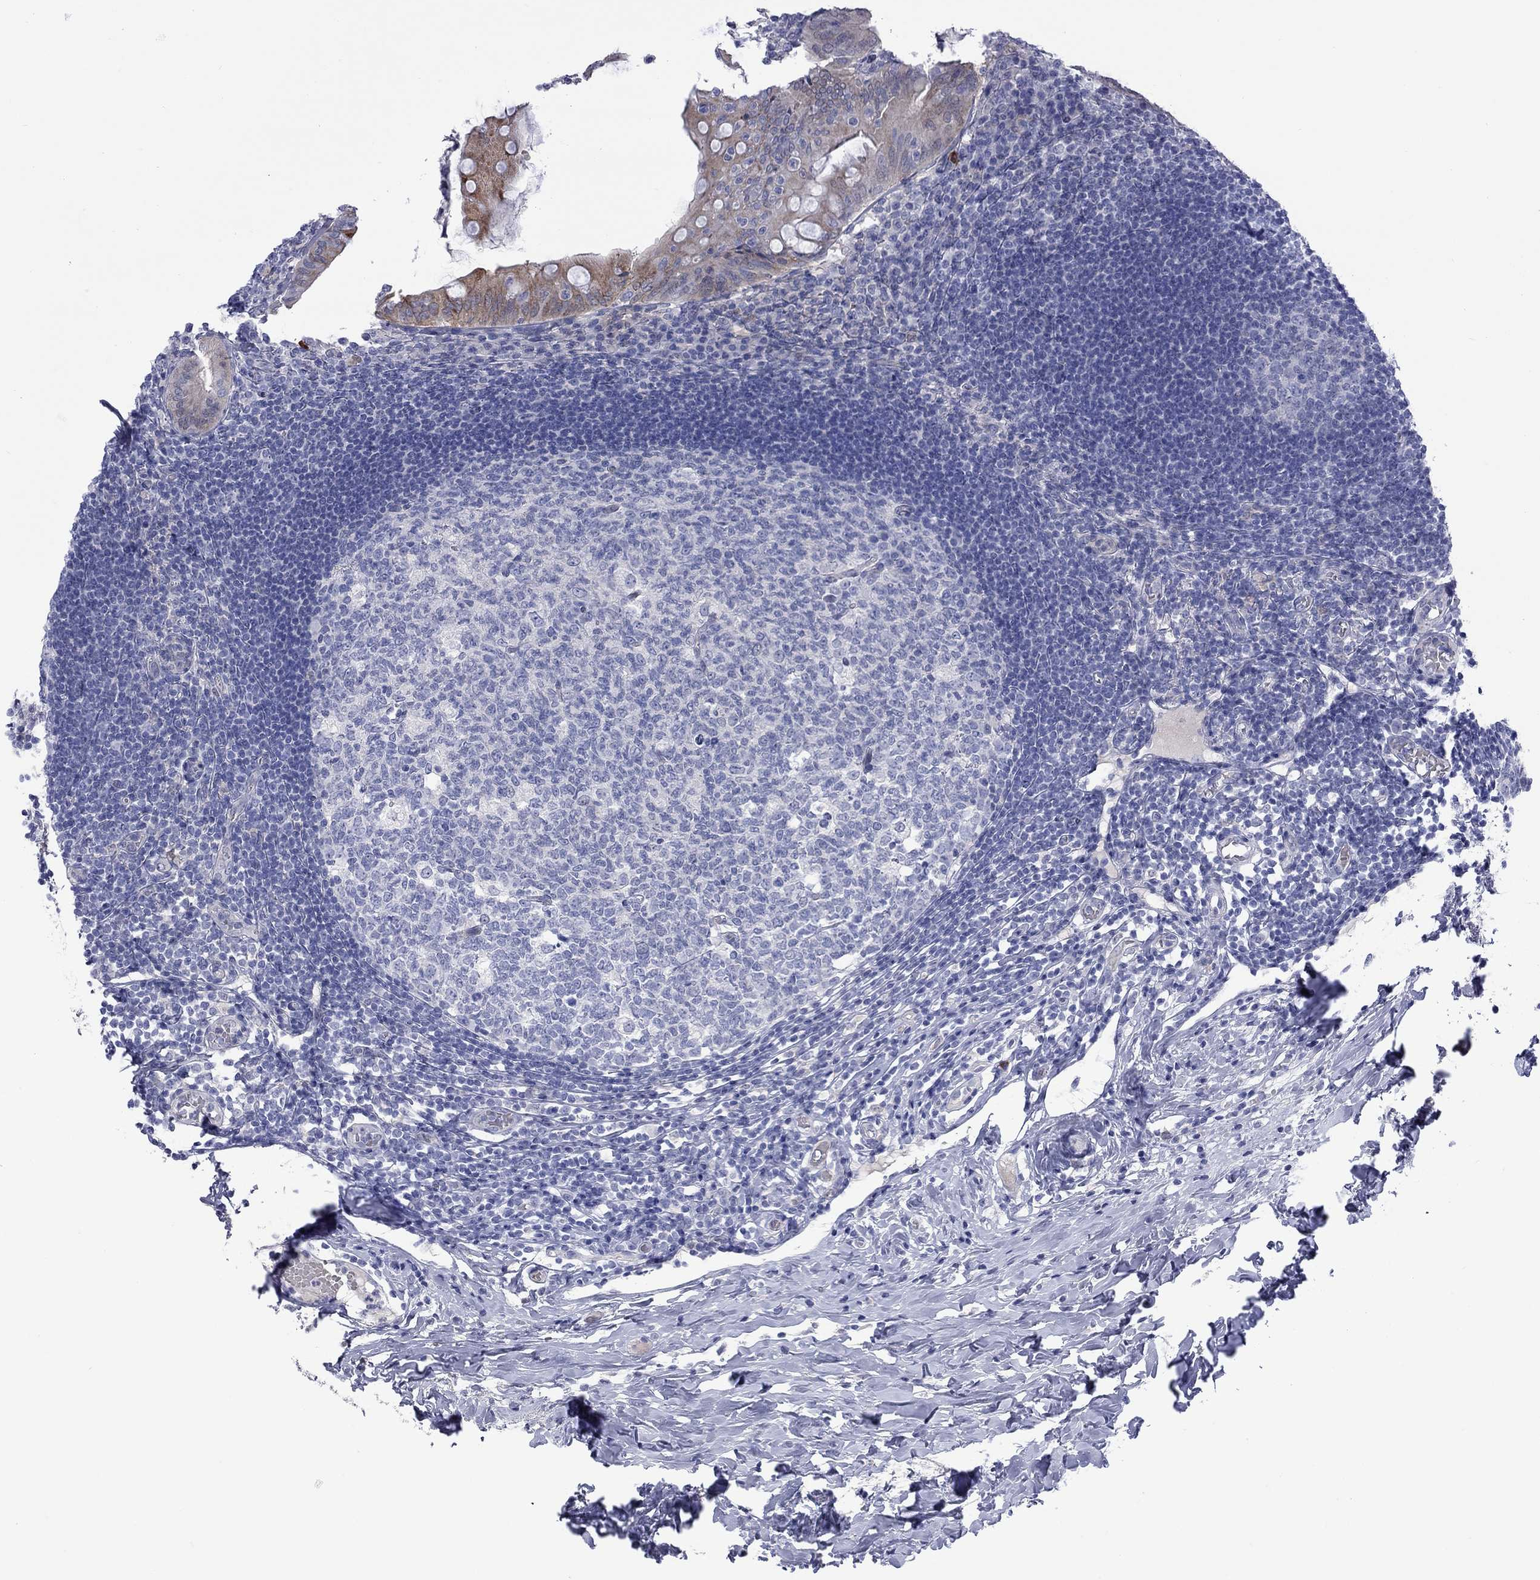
{"staining": {"intensity": "weak", "quantity": "<25%", "location": "cytoplasmic/membranous"}, "tissue": "appendix", "cell_type": "Glandular cells", "image_type": "normal", "snomed": [{"axis": "morphology", "description": "Normal tissue, NOS"}, {"axis": "morphology", "description": "Inflammation, NOS"}, {"axis": "topography", "description": "Appendix"}], "caption": "Protein analysis of normal appendix displays no significant positivity in glandular cells. The staining is performed using DAB (3,3'-diaminobenzidine) brown chromogen with nuclei counter-stained in using hematoxylin.", "gene": "CTNNBIP1", "patient": {"sex": "male", "age": 16}}